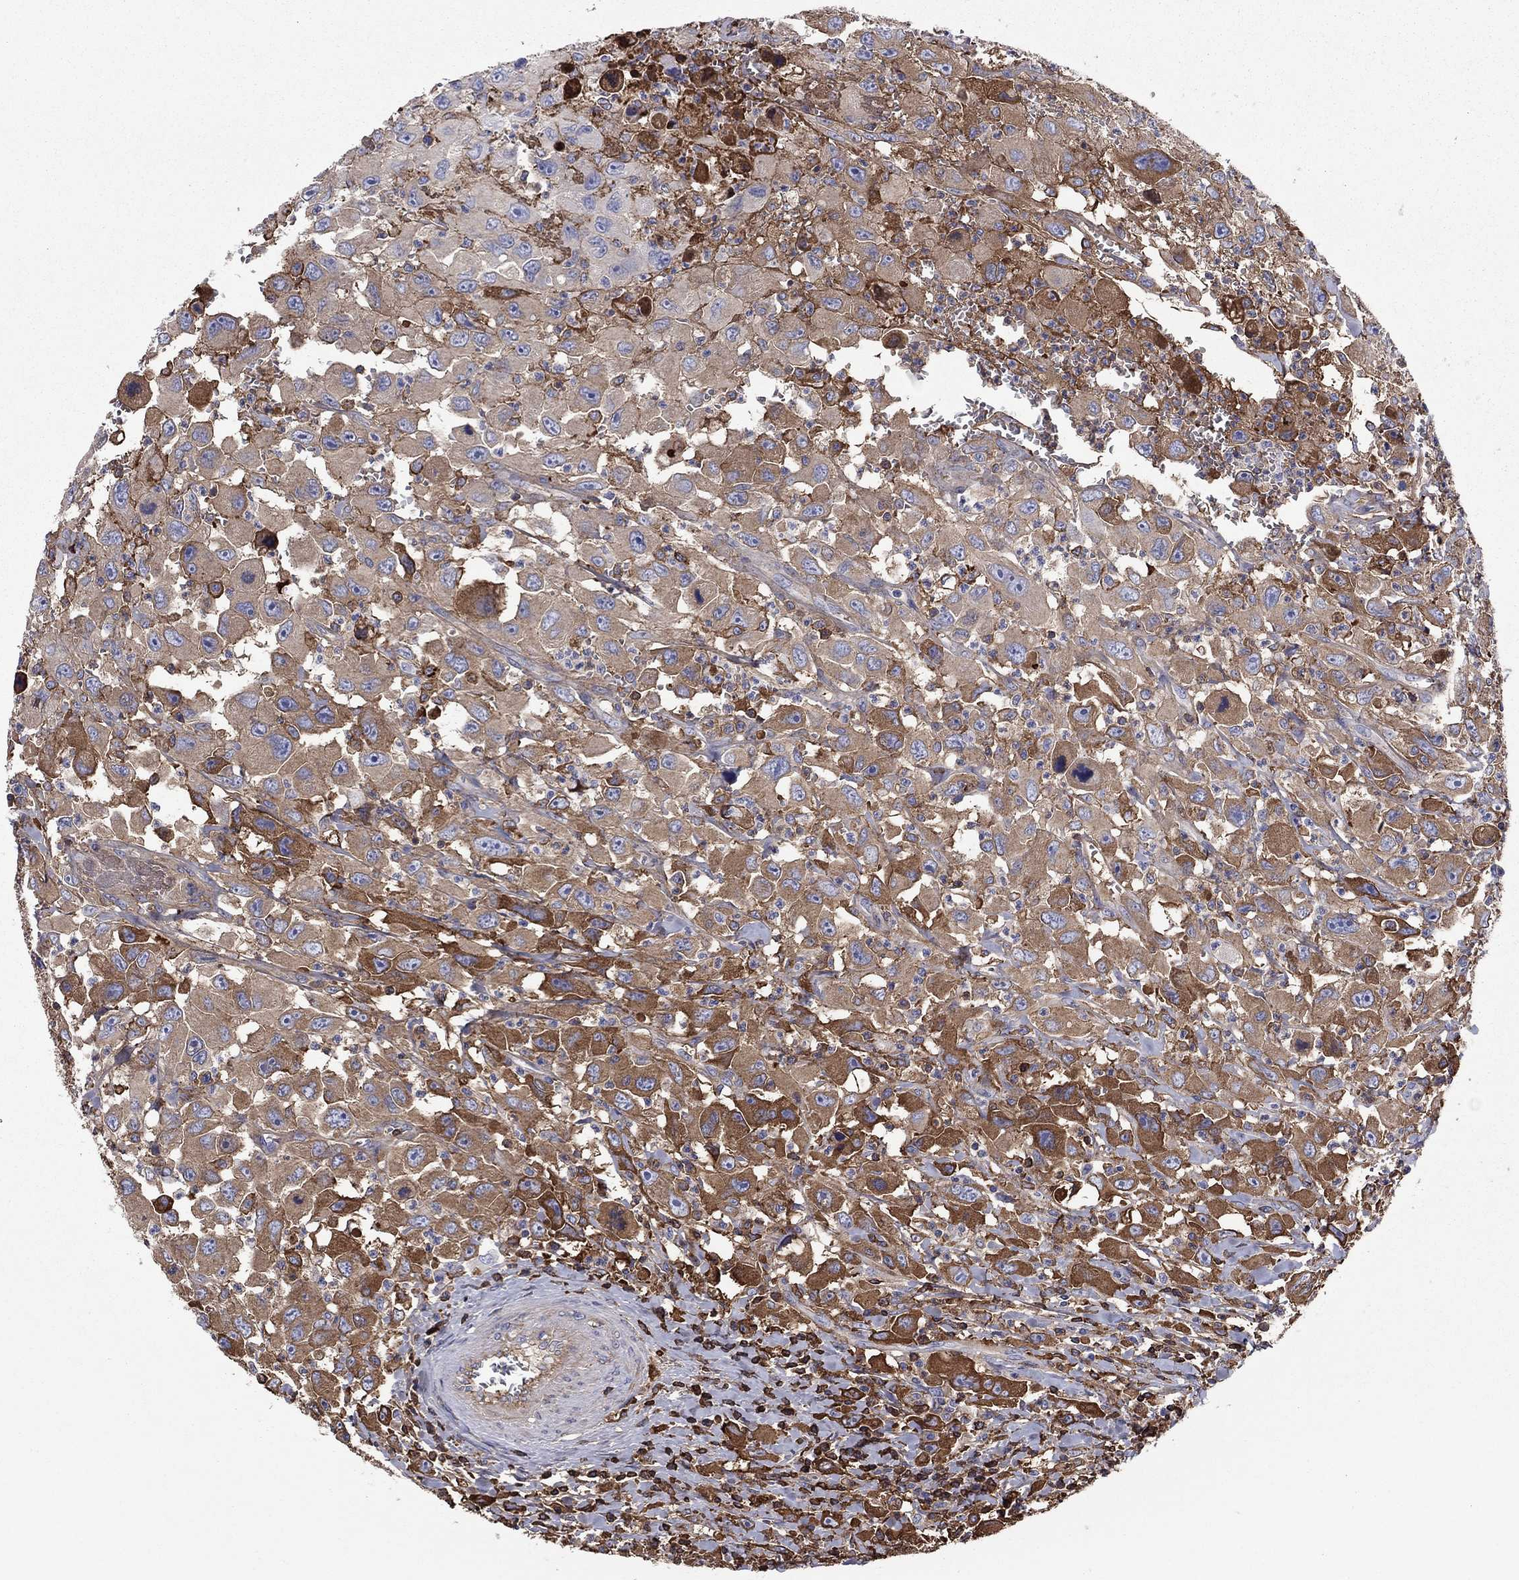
{"staining": {"intensity": "strong", "quantity": "<25%", "location": "cytoplasmic/membranous"}, "tissue": "head and neck cancer", "cell_type": "Tumor cells", "image_type": "cancer", "snomed": [{"axis": "morphology", "description": "Squamous cell carcinoma, NOS"}, {"axis": "morphology", "description": "Squamous cell carcinoma, metastatic, NOS"}, {"axis": "topography", "description": "Oral tissue"}, {"axis": "topography", "description": "Head-Neck"}], "caption": "Immunohistochemical staining of metastatic squamous cell carcinoma (head and neck) exhibits strong cytoplasmic/membranous protein expression in about <25% of tumor cells.", "gene": "HPX", "patient": {"sex": "female", "age": 85}}